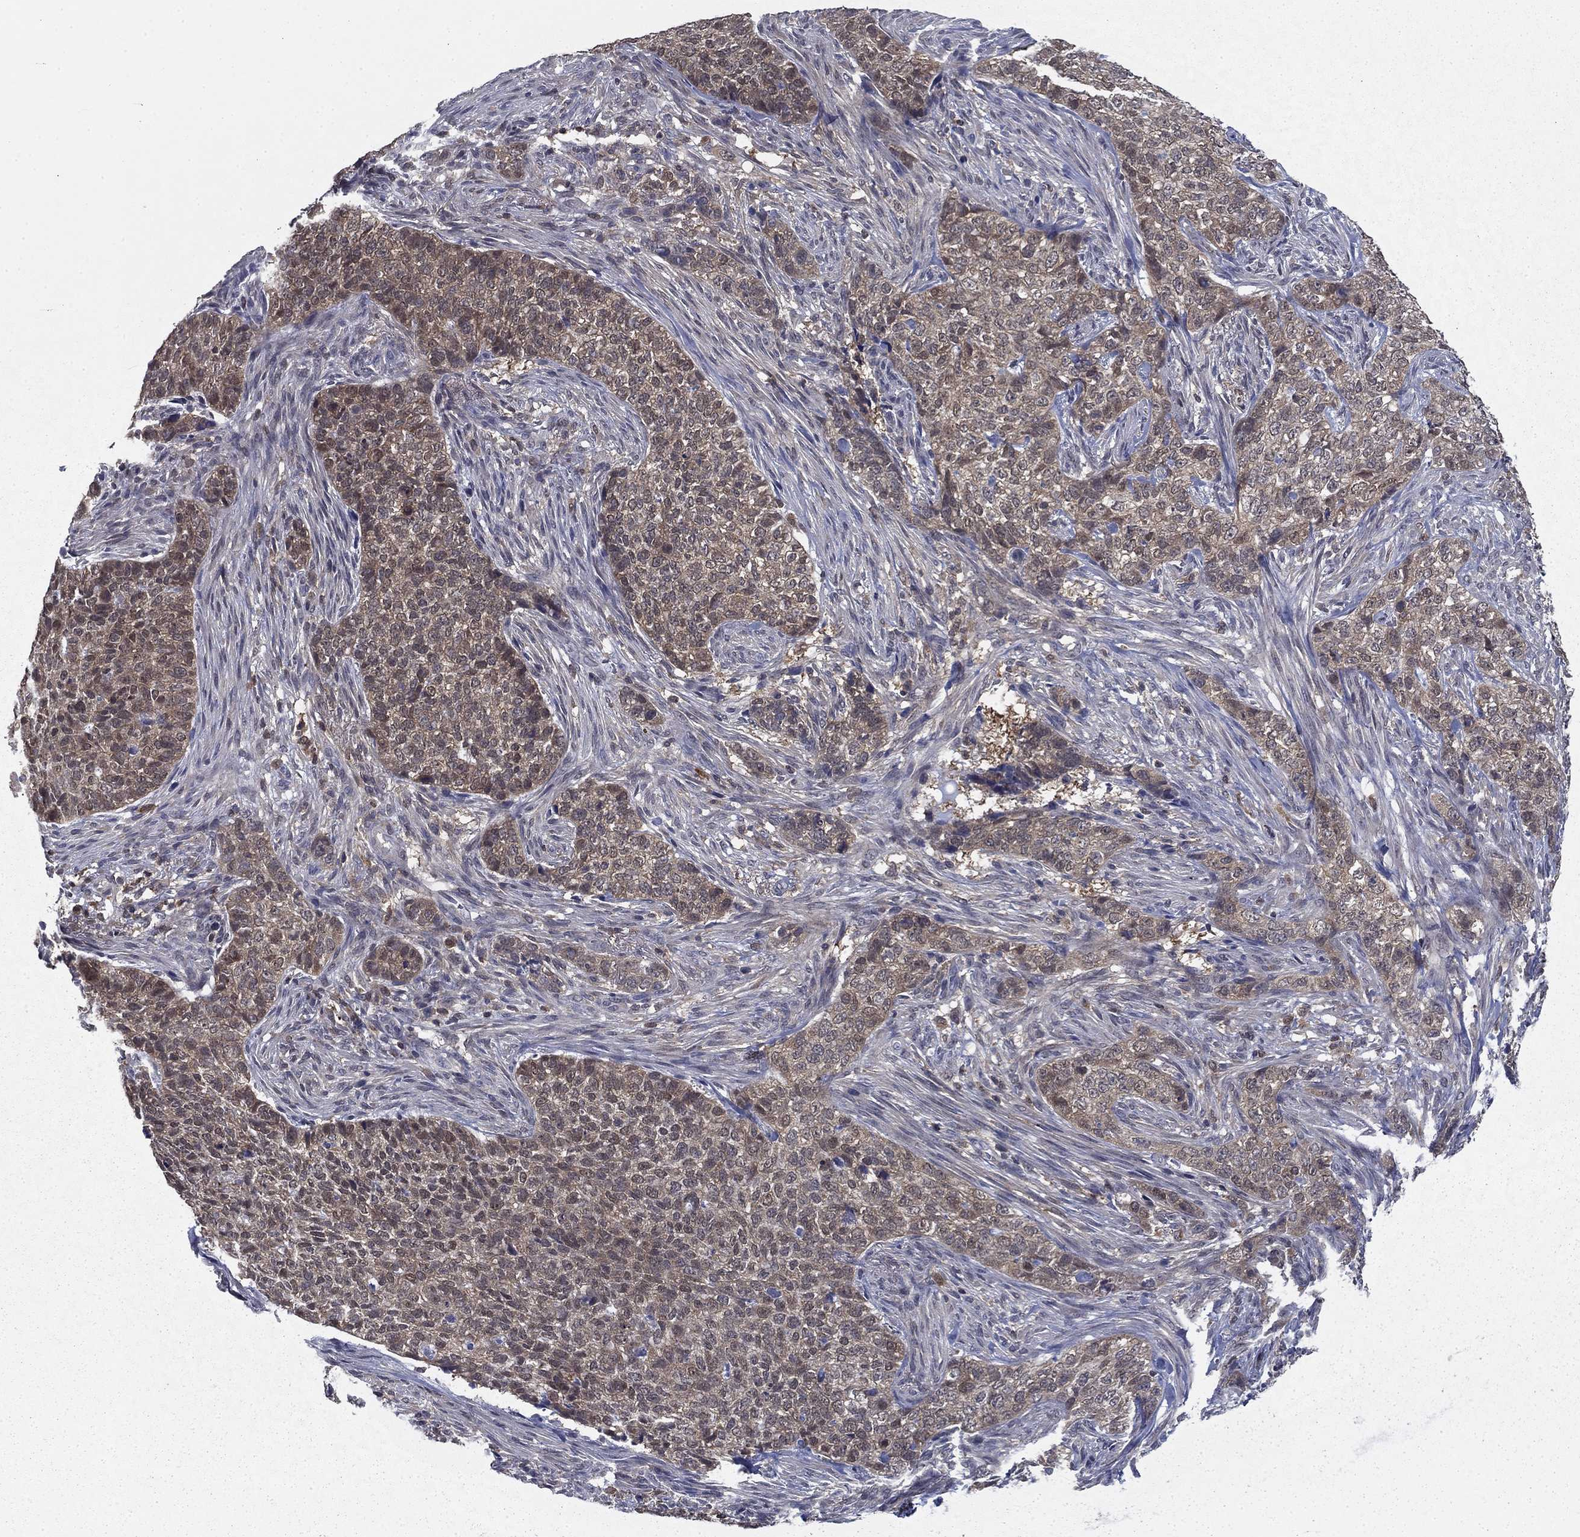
{"staining": {"intensity": "weak", "quantity": "<25%", "location": "cytoplasmic/membranous"}, "tissue": "skin cancer", "cell_type": "Tumor cells", "image_type": "cancer", "snomed": [{"axis": "morphology", "description": "Basal cell carcinoma"}, {"axis": "topography", "description": "Skin"}], "caption": "This is an IHC micrograph of basal cell carcinoma (skin). There is no expression in tumor cells.", "gene": "NIT2", "patient": {"sex": "female", "age": 69}}